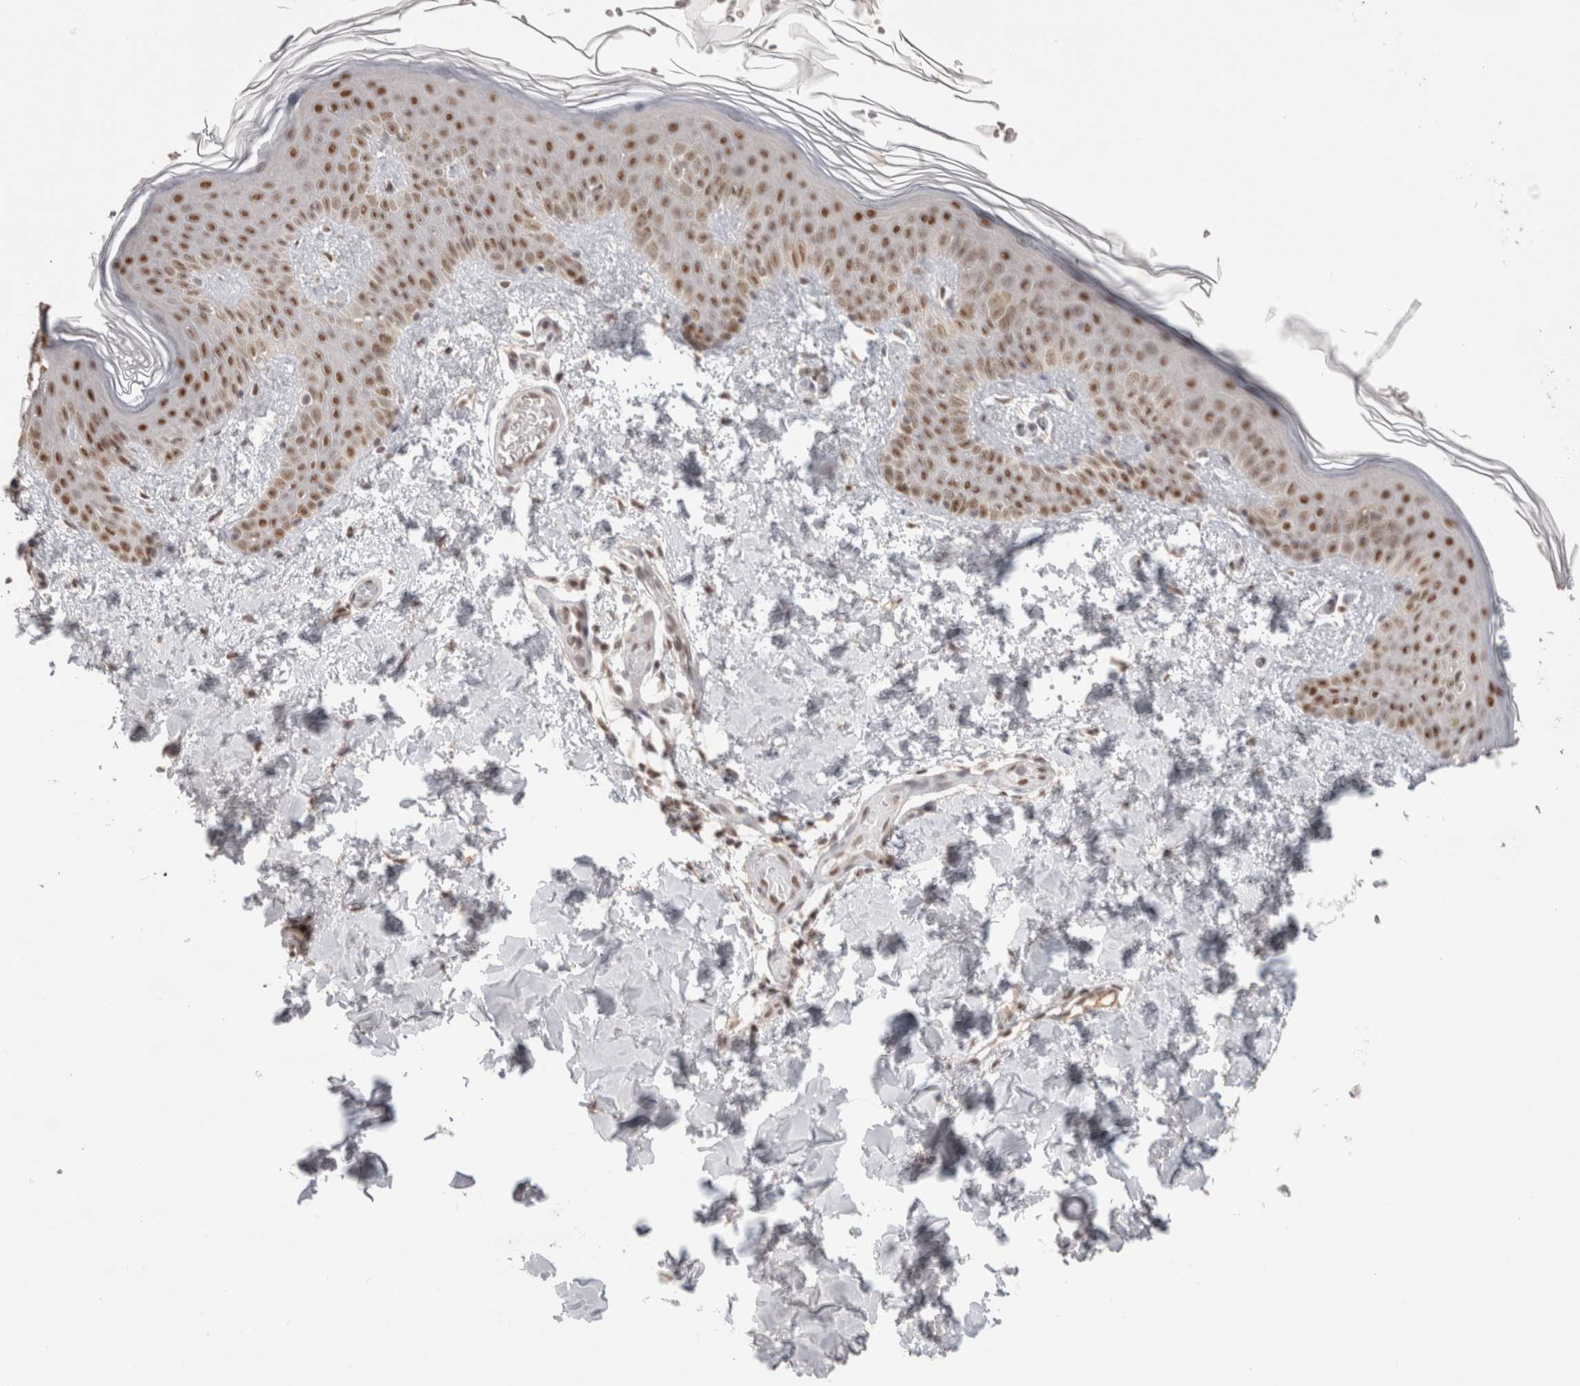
{"staining": {"intensity": "weak", "quantity": ">75%", "location": "nuclear"}, "tissue": "skin", "cell_type": "Fibroblasts", "image_type": "normal", "snomed": [{"axis": "morphology", "description": "Normal tissue, NOS"}, {"axis": "morphology", "description": "Neoplasm, benign, NOS"}, {"axis": "topography", "description": "Skin"}, {"axis": "topography", "description": "Soft tissue"}], "caption": "Fibroblasts show weak nuclear positivity in about >75% of cells in unremarkable skin. Using DAB (brown) and hematoxylin (blue) stains, captured at high magnification using brightfield microscopy.", "gene": "ZNF830", "patient": {"sex": "male", "age": 26}}